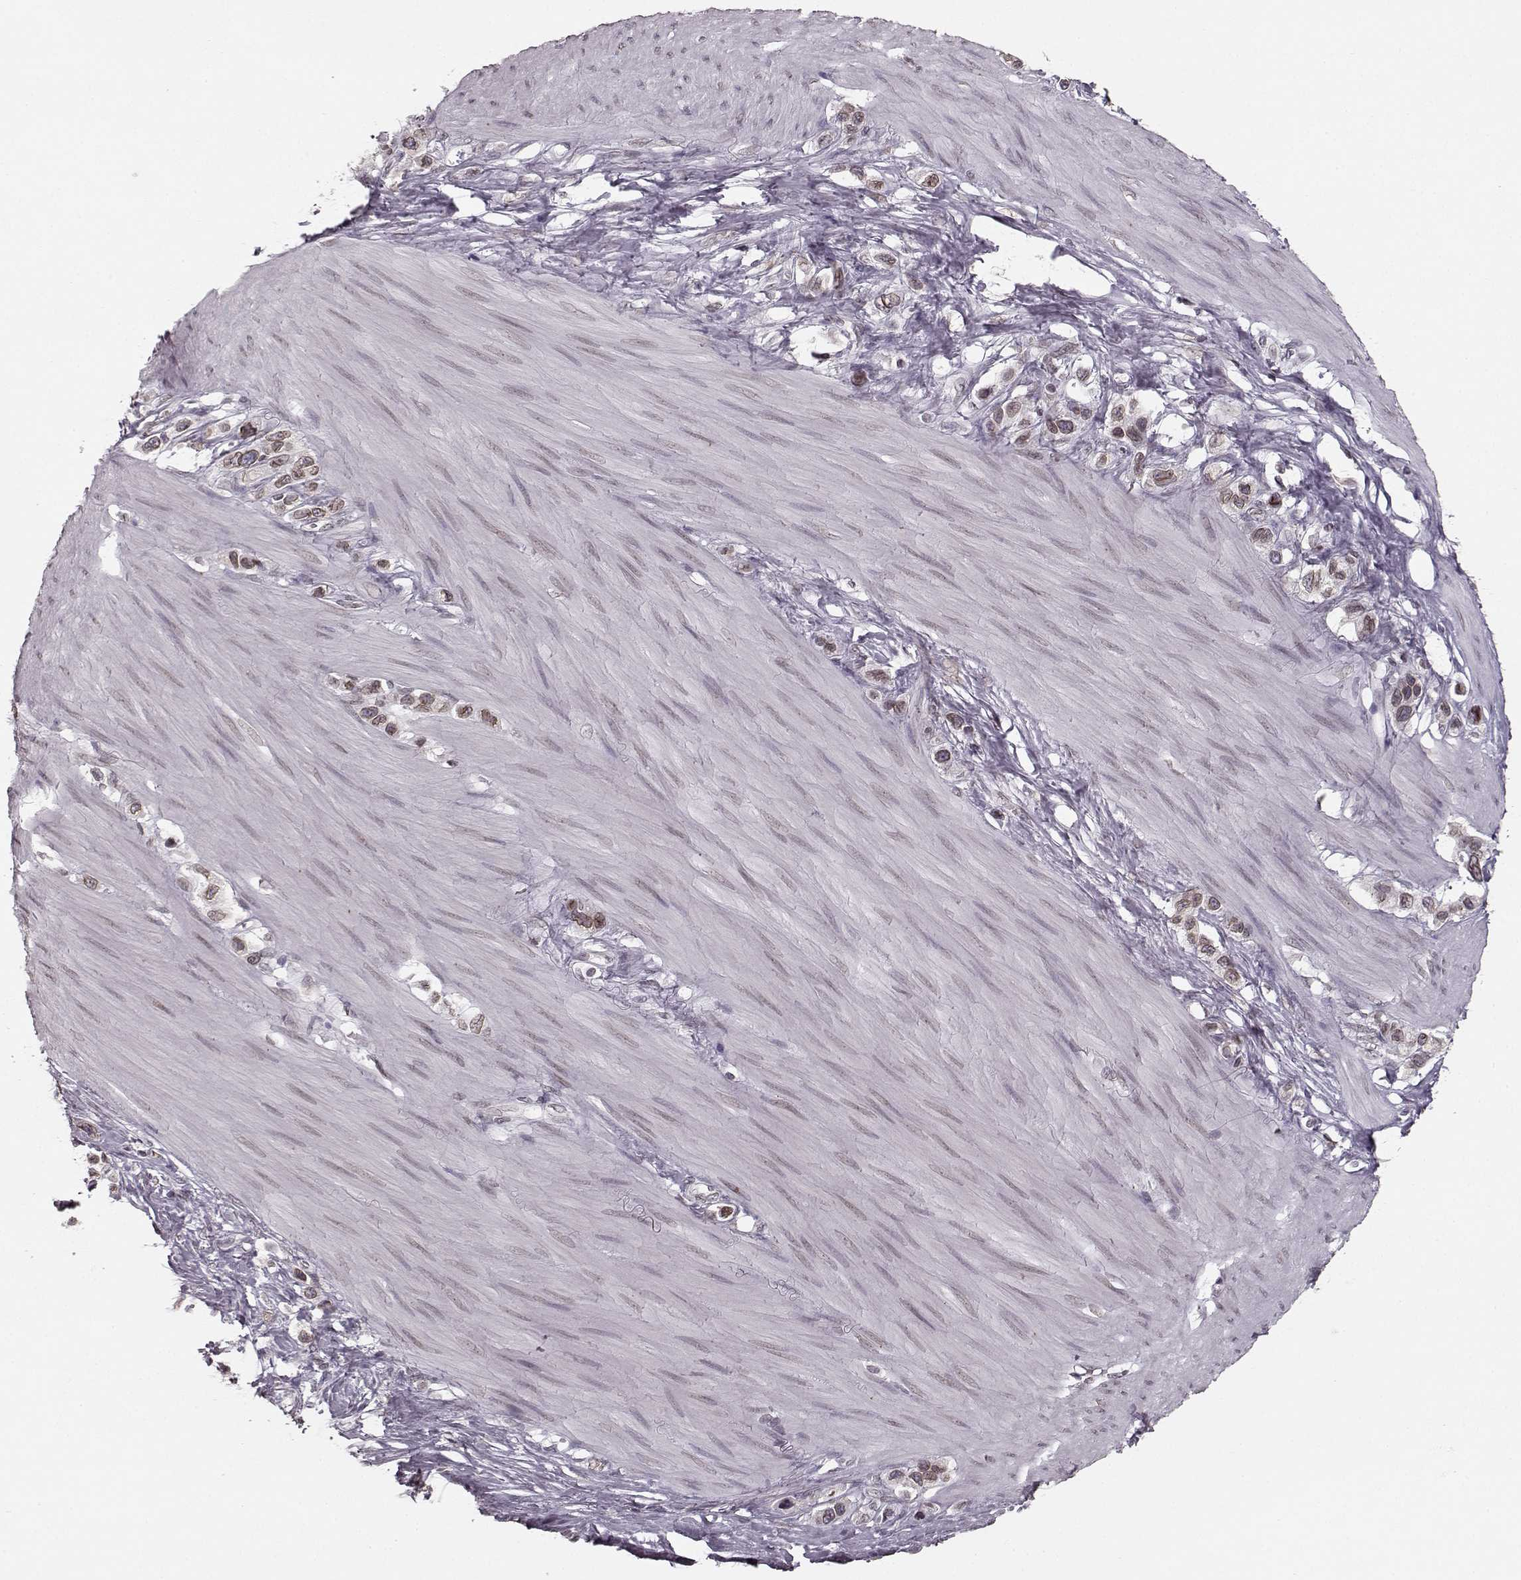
{"staining": {"intensity": "moderate", "quantity": "25%-75%", "location": "cytoplasmic/membranous,nuclear"}, "tissue": "stomach cancer", "cell_type": "Tumor cells", "image_type": "cancer", "snomed": [{"axis": "morphology", "description": "Normal tissue, NOS"}, {"axis": "morphology", "description": "Adenocarcinoma, NOS"}, {"axis": "morphology", "description": "Adenocarcinoma, High grade"}, {"axis": "topography", "description": "Stomach, upper"}, {"axis": "topography", "description": "Stomach"}], "caption": "This is a photomicrograph of immunohistochemistry staining of adenocarcinoma (stomach), which shows moderate staining in the cytoplasmic/membranous and nuclear of tumor cells.", "gene": "DCAF12", "patient": {"sex": "female", "age": 65}}